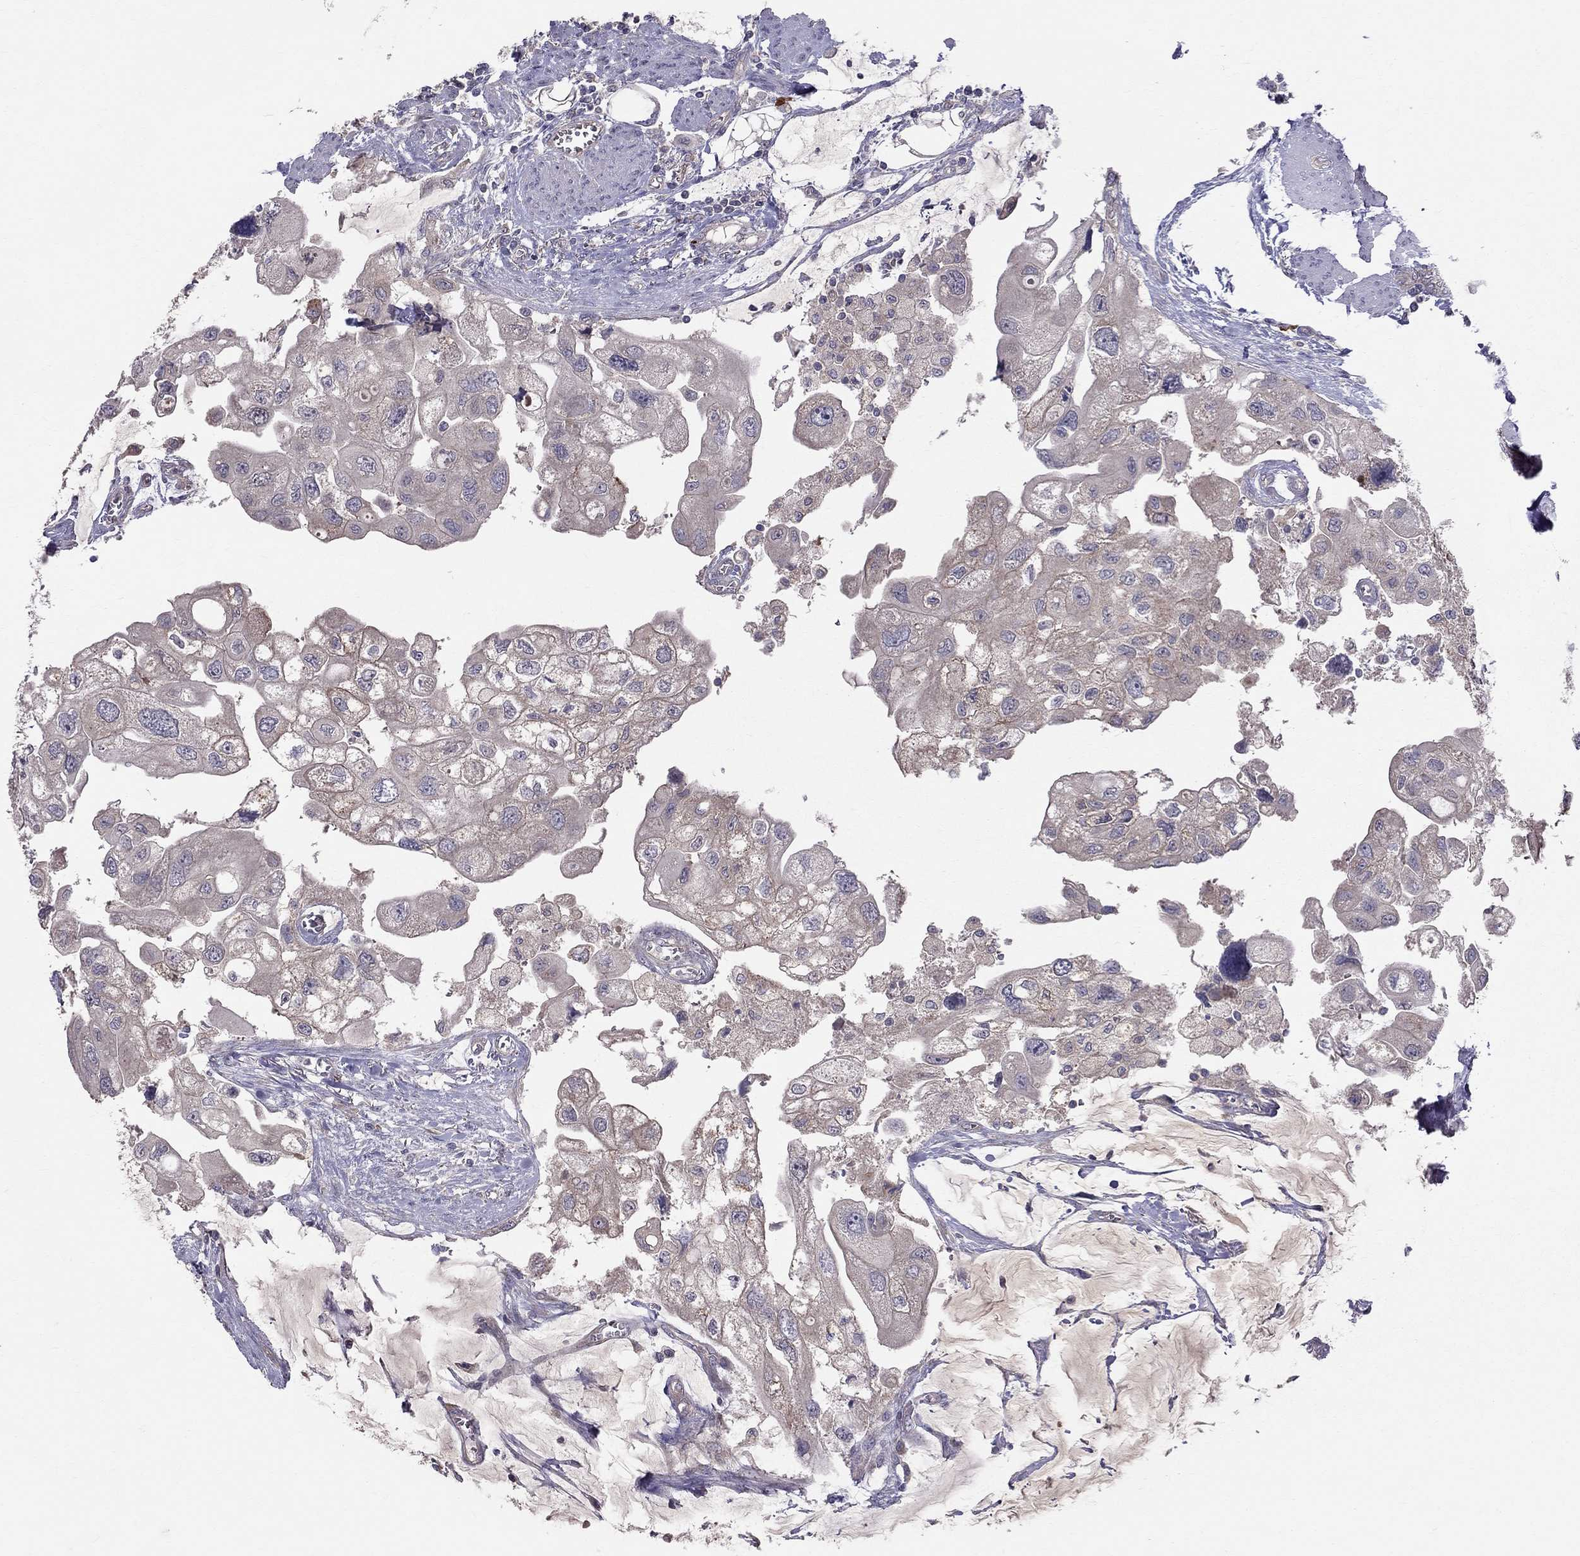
{"staining": {"intensity": "weak", "quantity": "25%-75%", "location": "cytoplasmic/membranous"}, "tissue": "urothelial cancer", "cell_type": "Tumor cells", "image_type": "cancer", "snomed": [{"axis": "morphology", "description": "Urothelial carcinoma, High grade"}, {"axis": "topography", "description": "Urinary bladder"}], "caption": "High-power microscopy captured an immunohistochemistry (IHC) histopathology image of urothelial cancer, revealing weak cytoplasmic/membranous positivity in about 25%-75% of tumor cells.", "gene": "PIK3CG", "patient": {"sex": "male", "age": 59}}